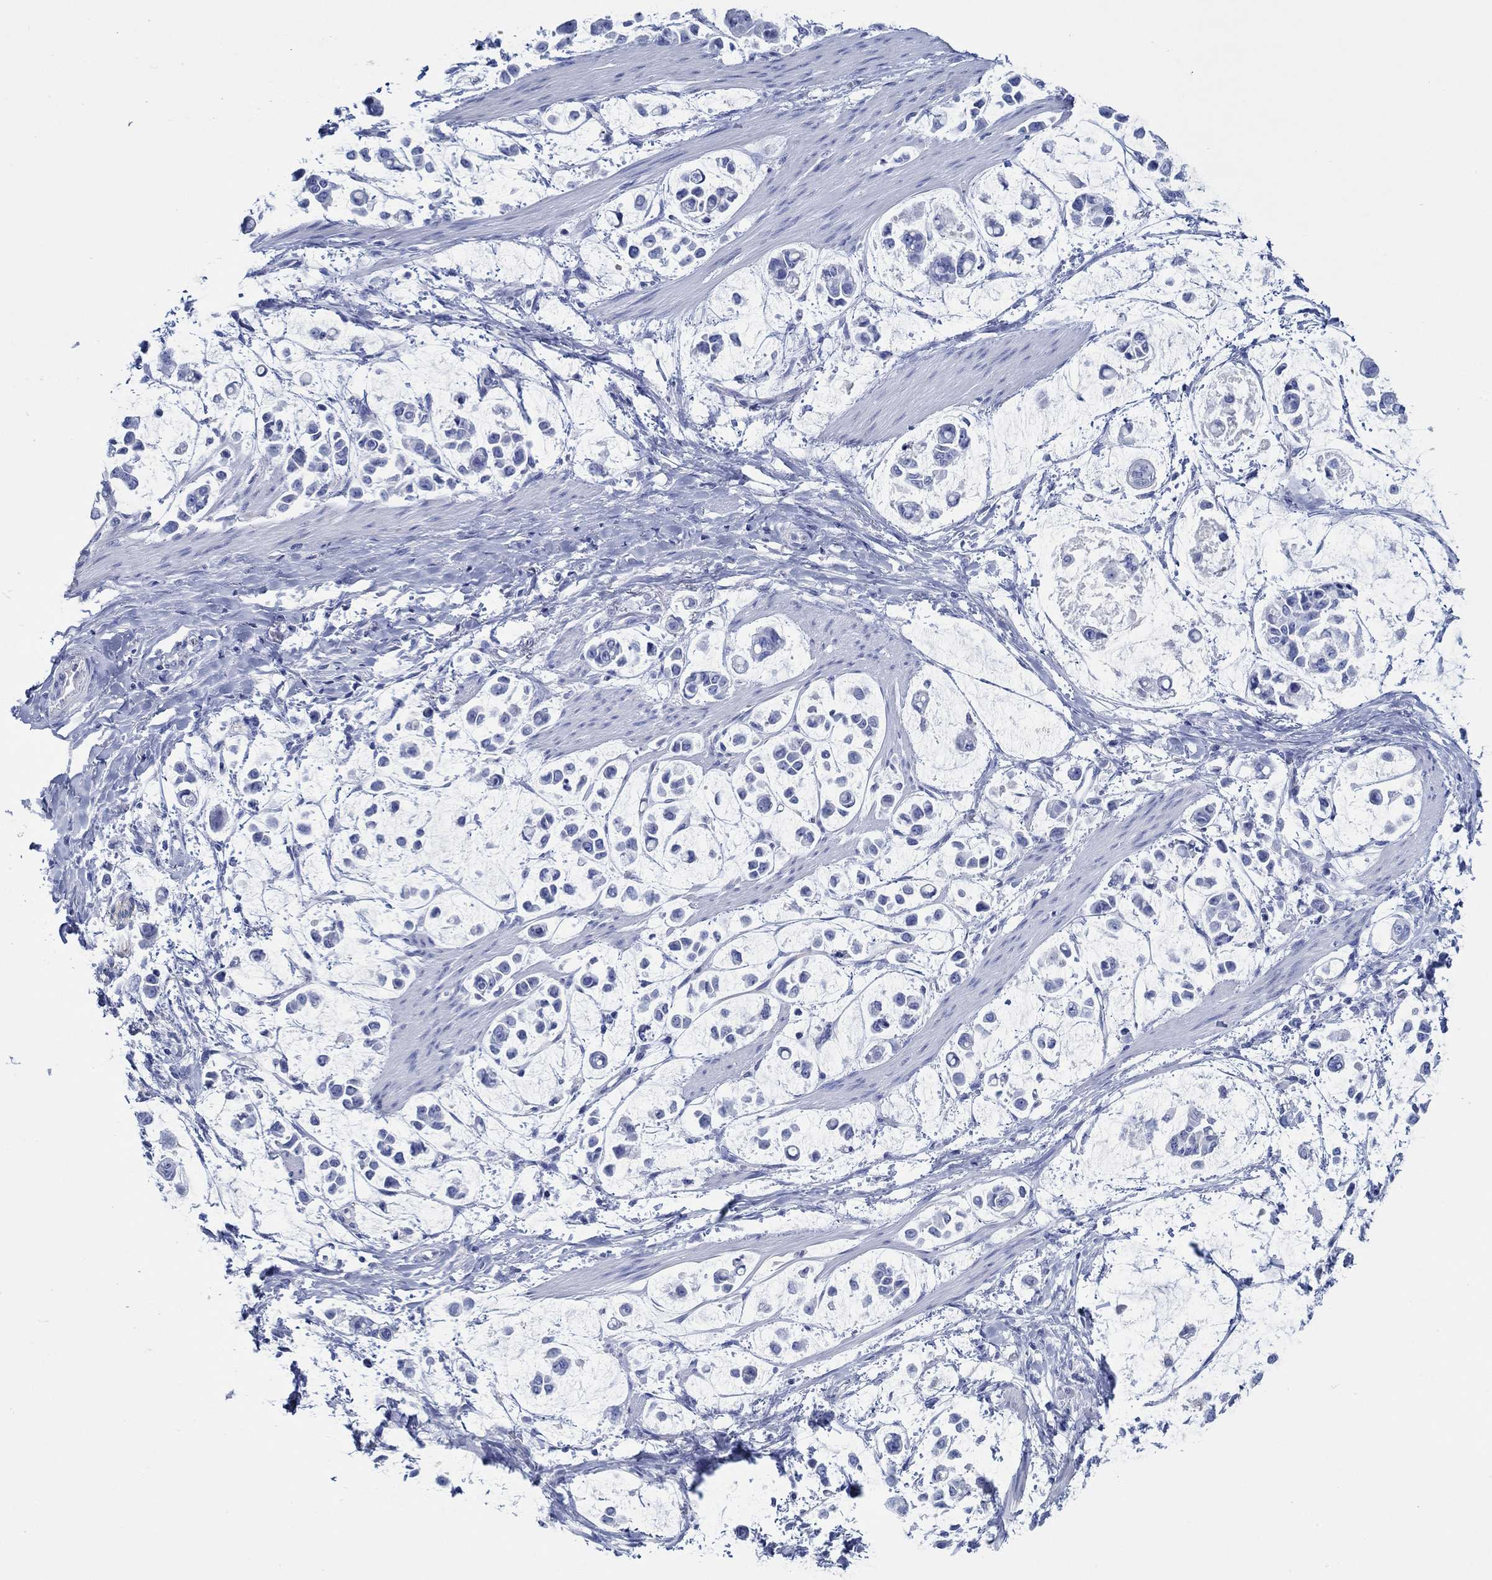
{"staining": {"intensity": "negative", "quantity": "none", "location": "none"}, "tissue": "stomach cancer", "cell_type": "Tumor cells", "image_type": "cancer", "snomed": [{"axis": "morphology", "description": "Adenocarcinoma, NOS"}, {"axis": "topography", "description": "Stomach"}], "caption": "Stomach cancer stained for a protein using immunohistochemistry shows no staining tumor cells.", "gene": "IGFBP6", "patient": {"sex": "male", "age": 82}}